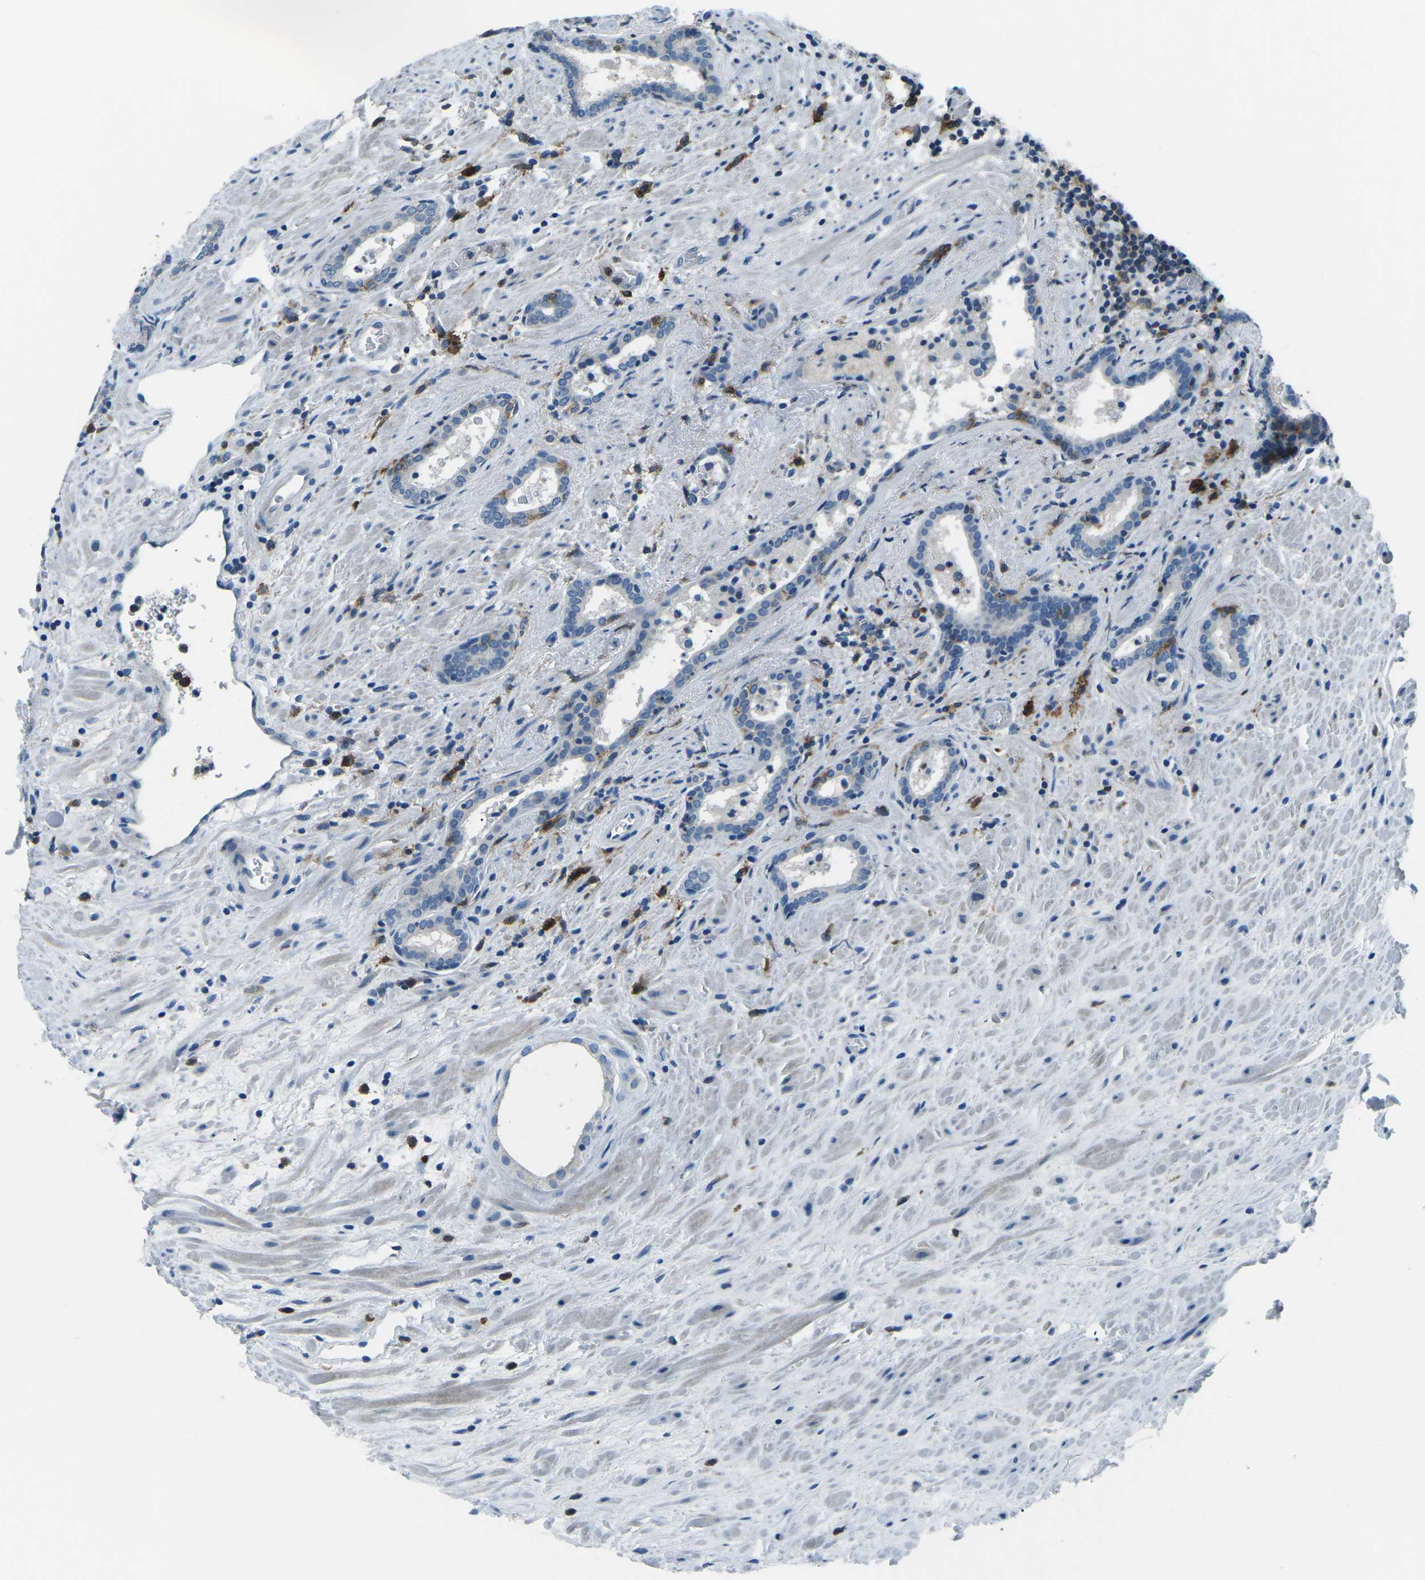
{"staining": {"intensity": "negative", "quantity": "none", "location": "none"}, "tissue": "prostate cancer", "cell_type": "Tumor cells", "image_type": "cancer", "snomed": [{"axis": "morphology", "description": "Adenocarcinoma, High grade"}, {"axis": "topography", "description": "Prostate"}], "caption": "Tumor cells show no significant staining in prostate cancer.", "gene": "CD1D", "patient": {"sex": "male", "age": 71}}